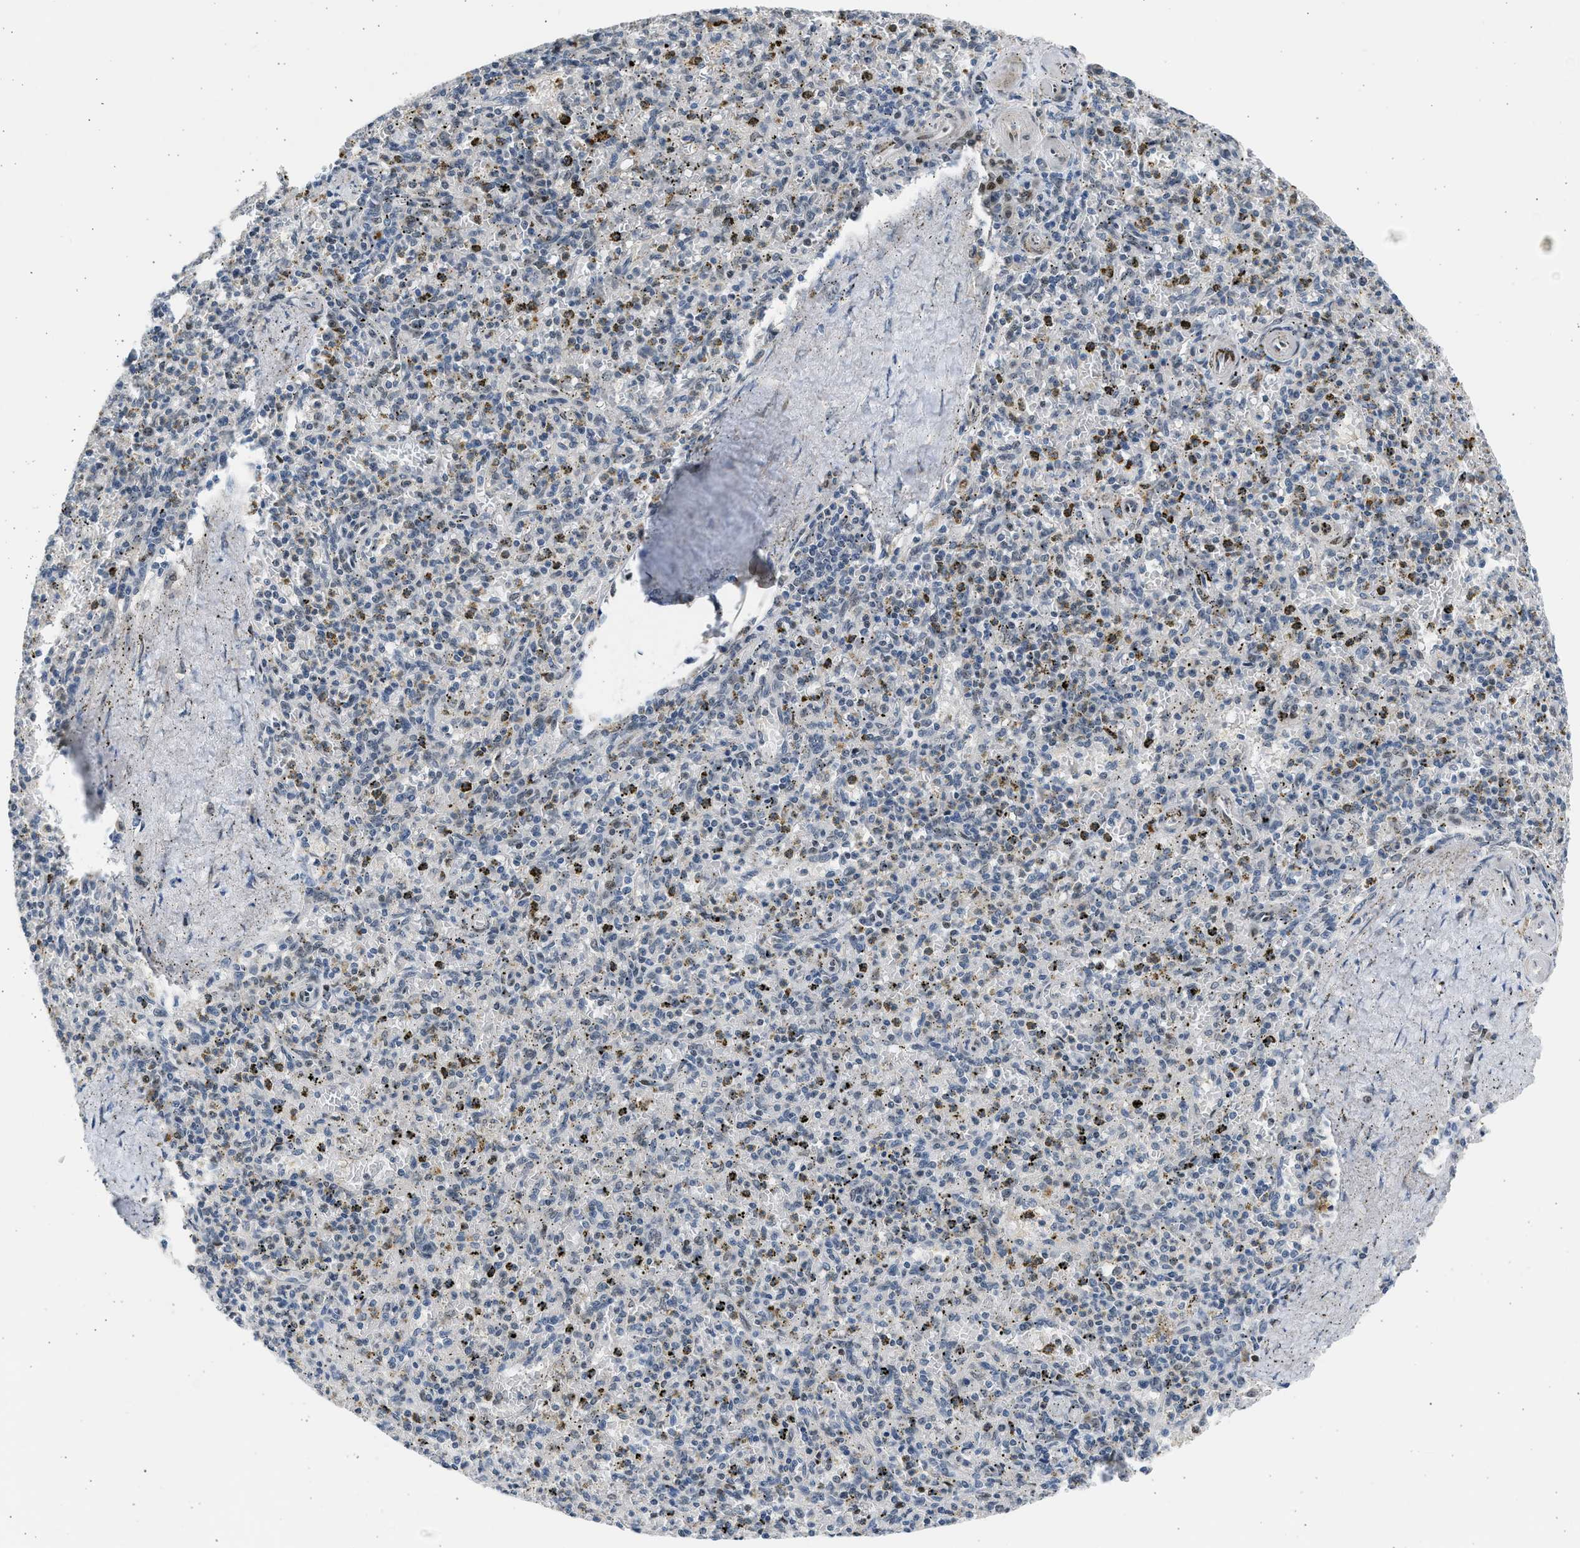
{"staining": {"intensity": "weak", "quantity": "<25%", "location": "nuclear"}, "tissue": "spleen", "cell_type": "Cells in red pulp", "image_type": "normal", "snomed": [{"axis": "morphology", "description": "Normal tissue, NOS"}, {"axis": "topography", "description": "Spleen"}], "caption": "This micrograph is of benign spleen stained with immunohistochemistry to label a protein in brown with the nuclei are counter-stained blue. There is no positivity in cells in red pulp.", "gene": "HMGN3", "patient": {"sex": "male", "age": 72}}